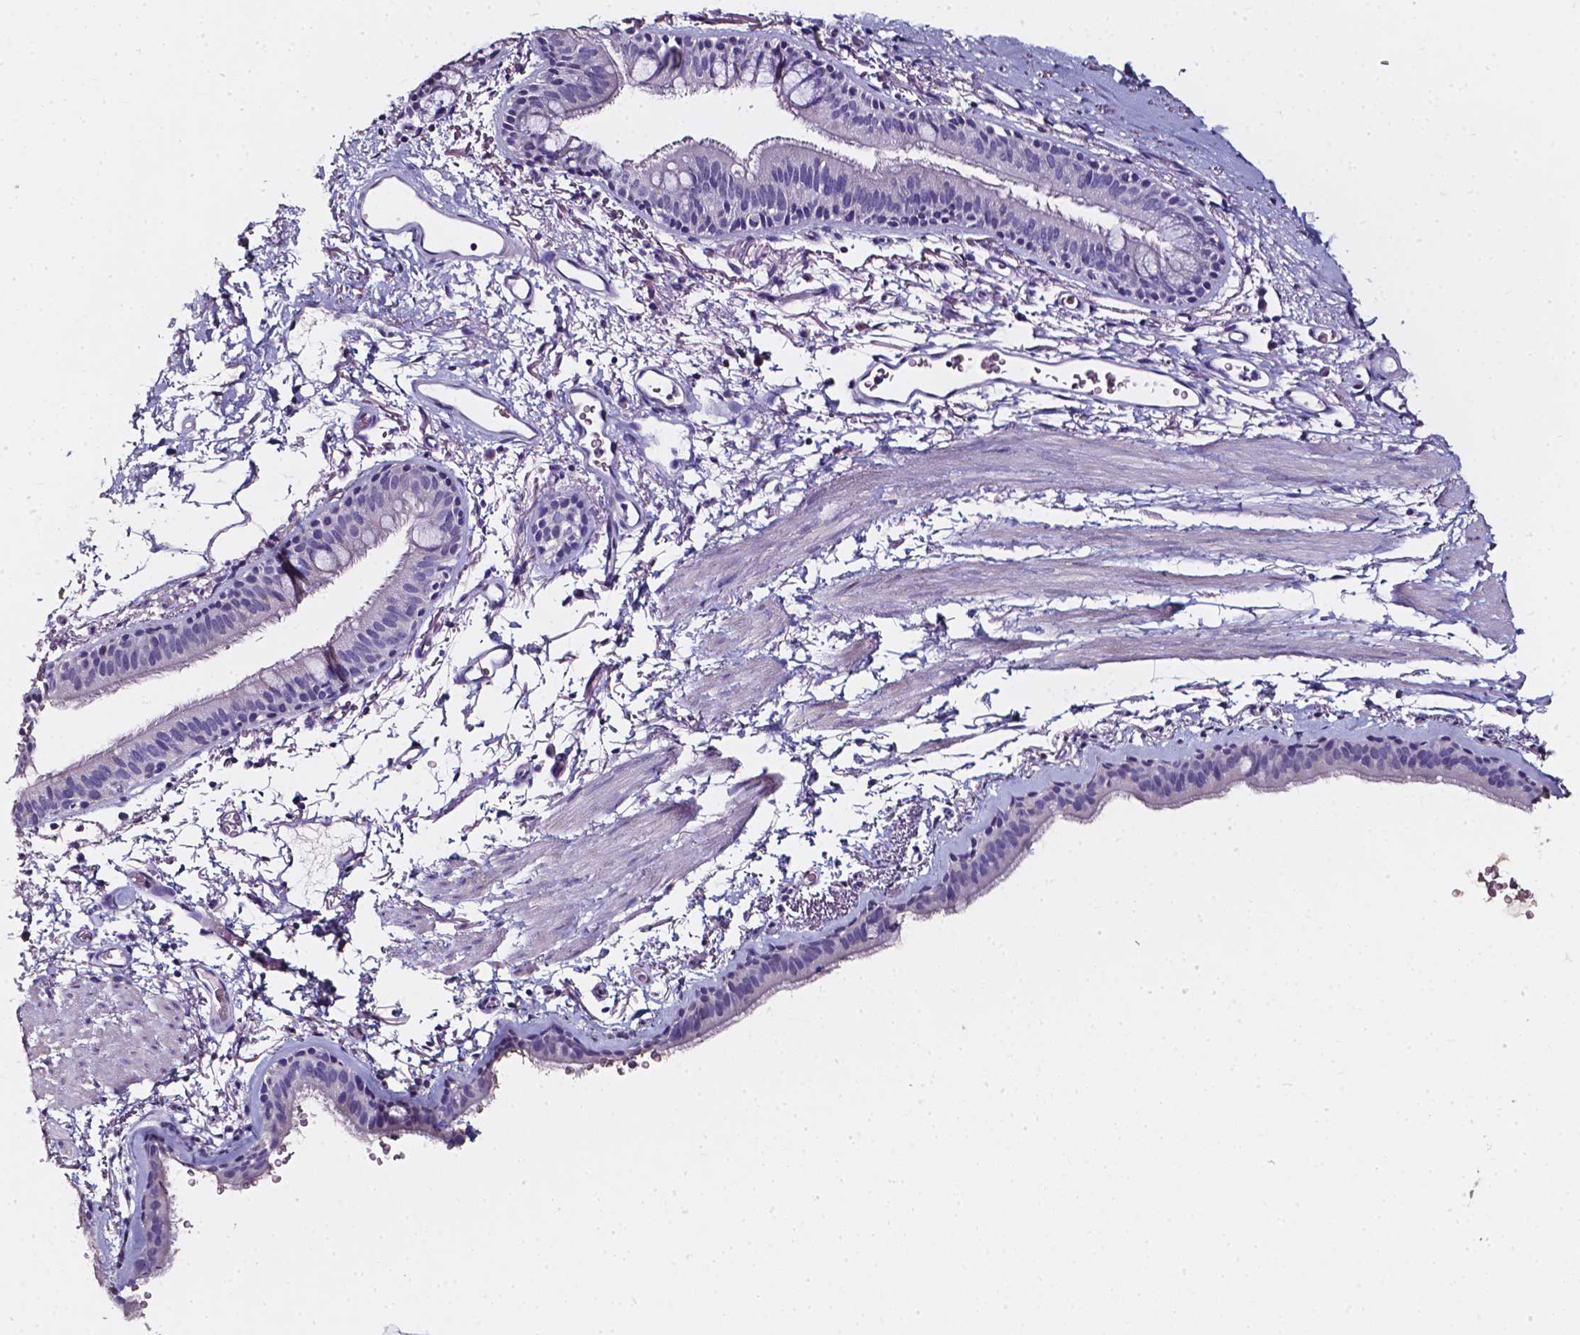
{"staining": {"intensity": "negative", "quantity": "none", "location": "none"}, "tissue": "bronchus", "cell_type": "Respiratory epithelial cells", "image_type": "normal", "snomed": [{"axis": "morphology", "description": "Normal tissue, NOS"}, {"axis": "topography", "description": "Lymph node"}, {"axis": "topography", "description": "Bronchus"}], "caption": "Photomicrograph shows no significant protein staining in respiratory epithelial cells of unremarkable bronchus.", "gene": "AKR1B10", "patient": {"sex": "female", "age": 70}}